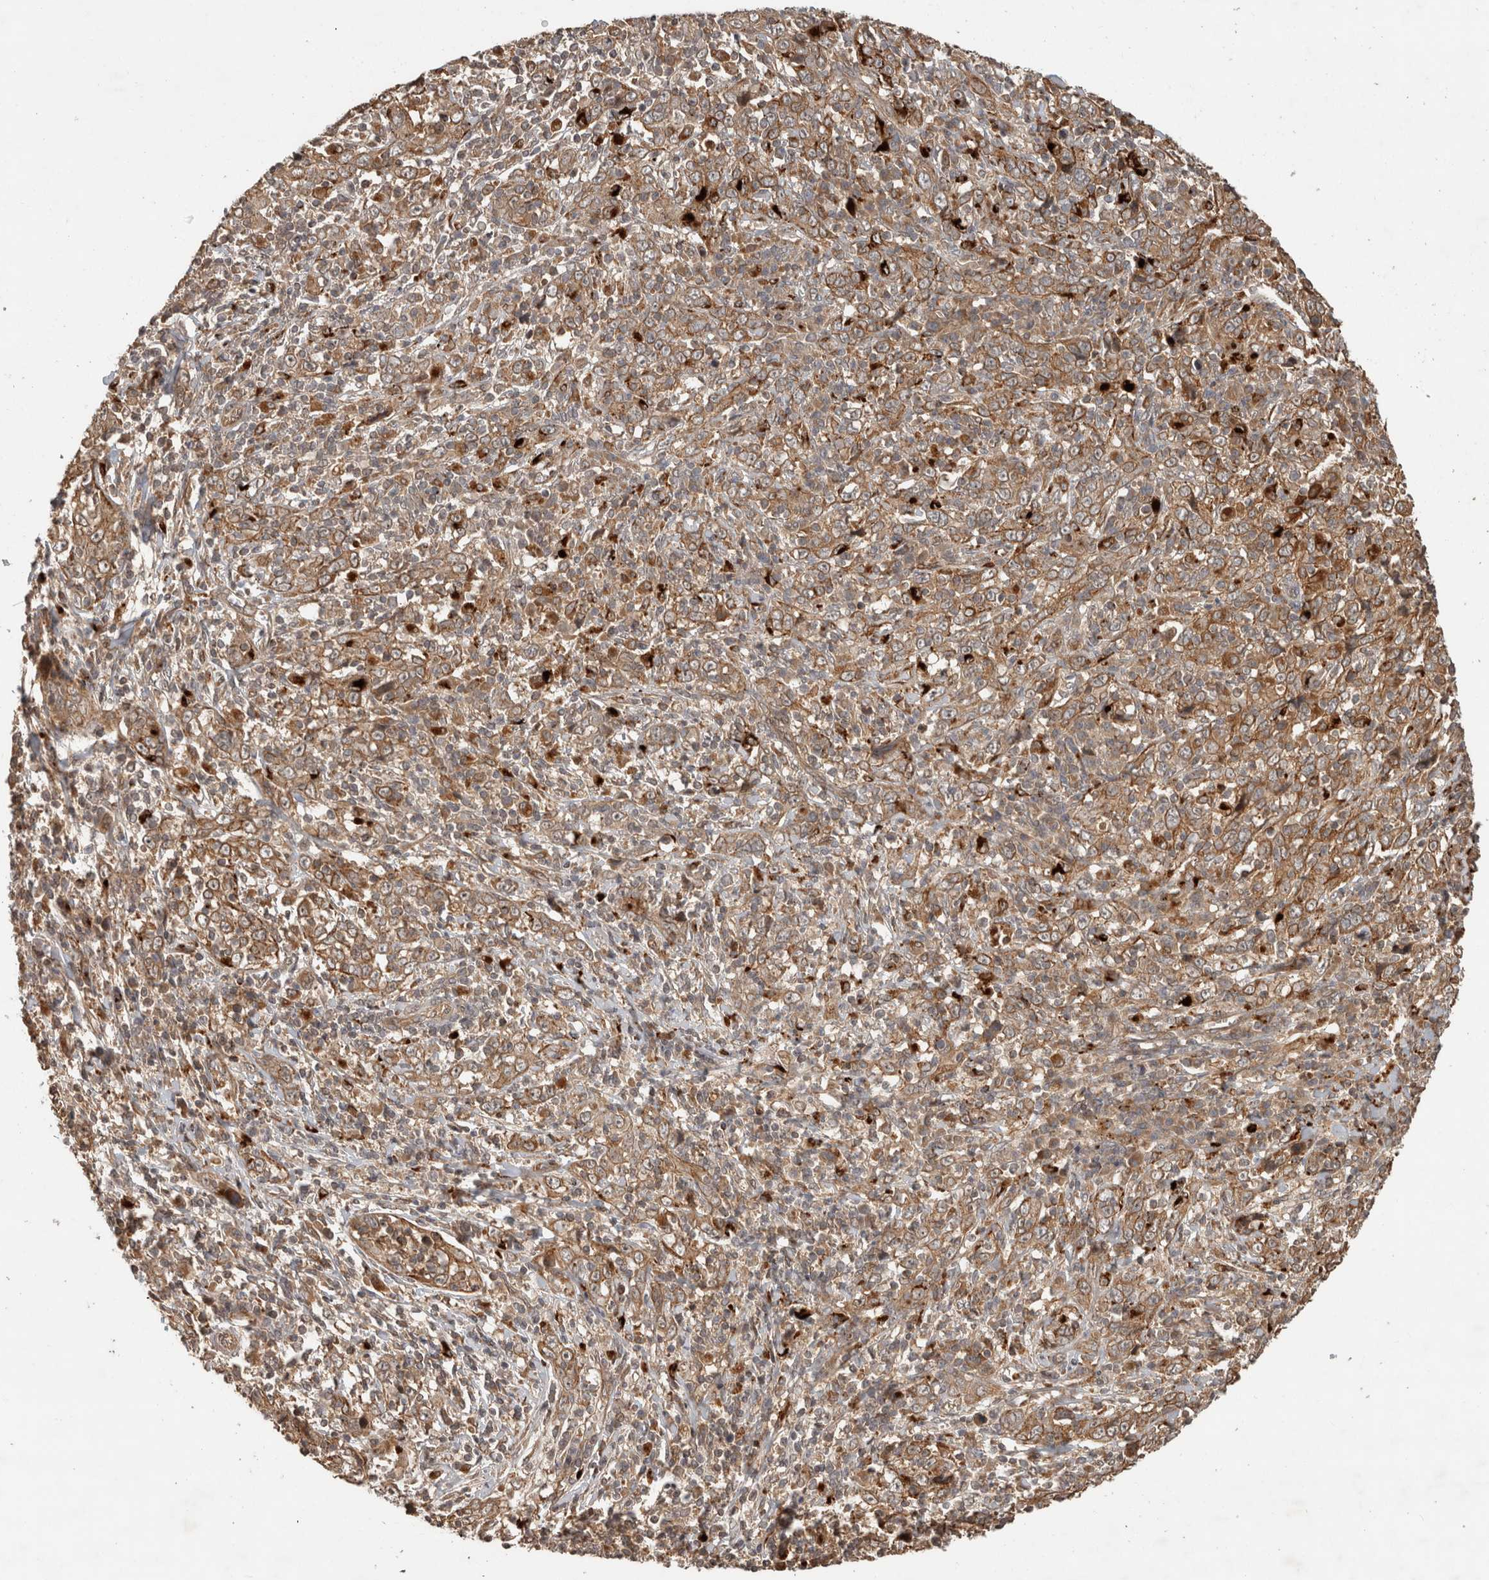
{"staining": {"intensity": "moderate", "quantity": ">75%", "location": "cytoplasmic/membranous"}, "tissue": "cervical cancer", "cell_type": "Tumor cells", "image_type": "cancer", "snomed": [{"axis": "morphology", "description": "Squamous cell carcinoma, NOS"}, {"axis": "topography", "description": "Cervix"}], "caption": "Cervical cancer tissue displays moderate cytoplasmic/membranous staining in approximately >75% of tumor cells (DAB IHC with brightfield microscopy, high magnification).", "gene": "PITPNC1", "patient": {"sex": "female", "age": 46}}